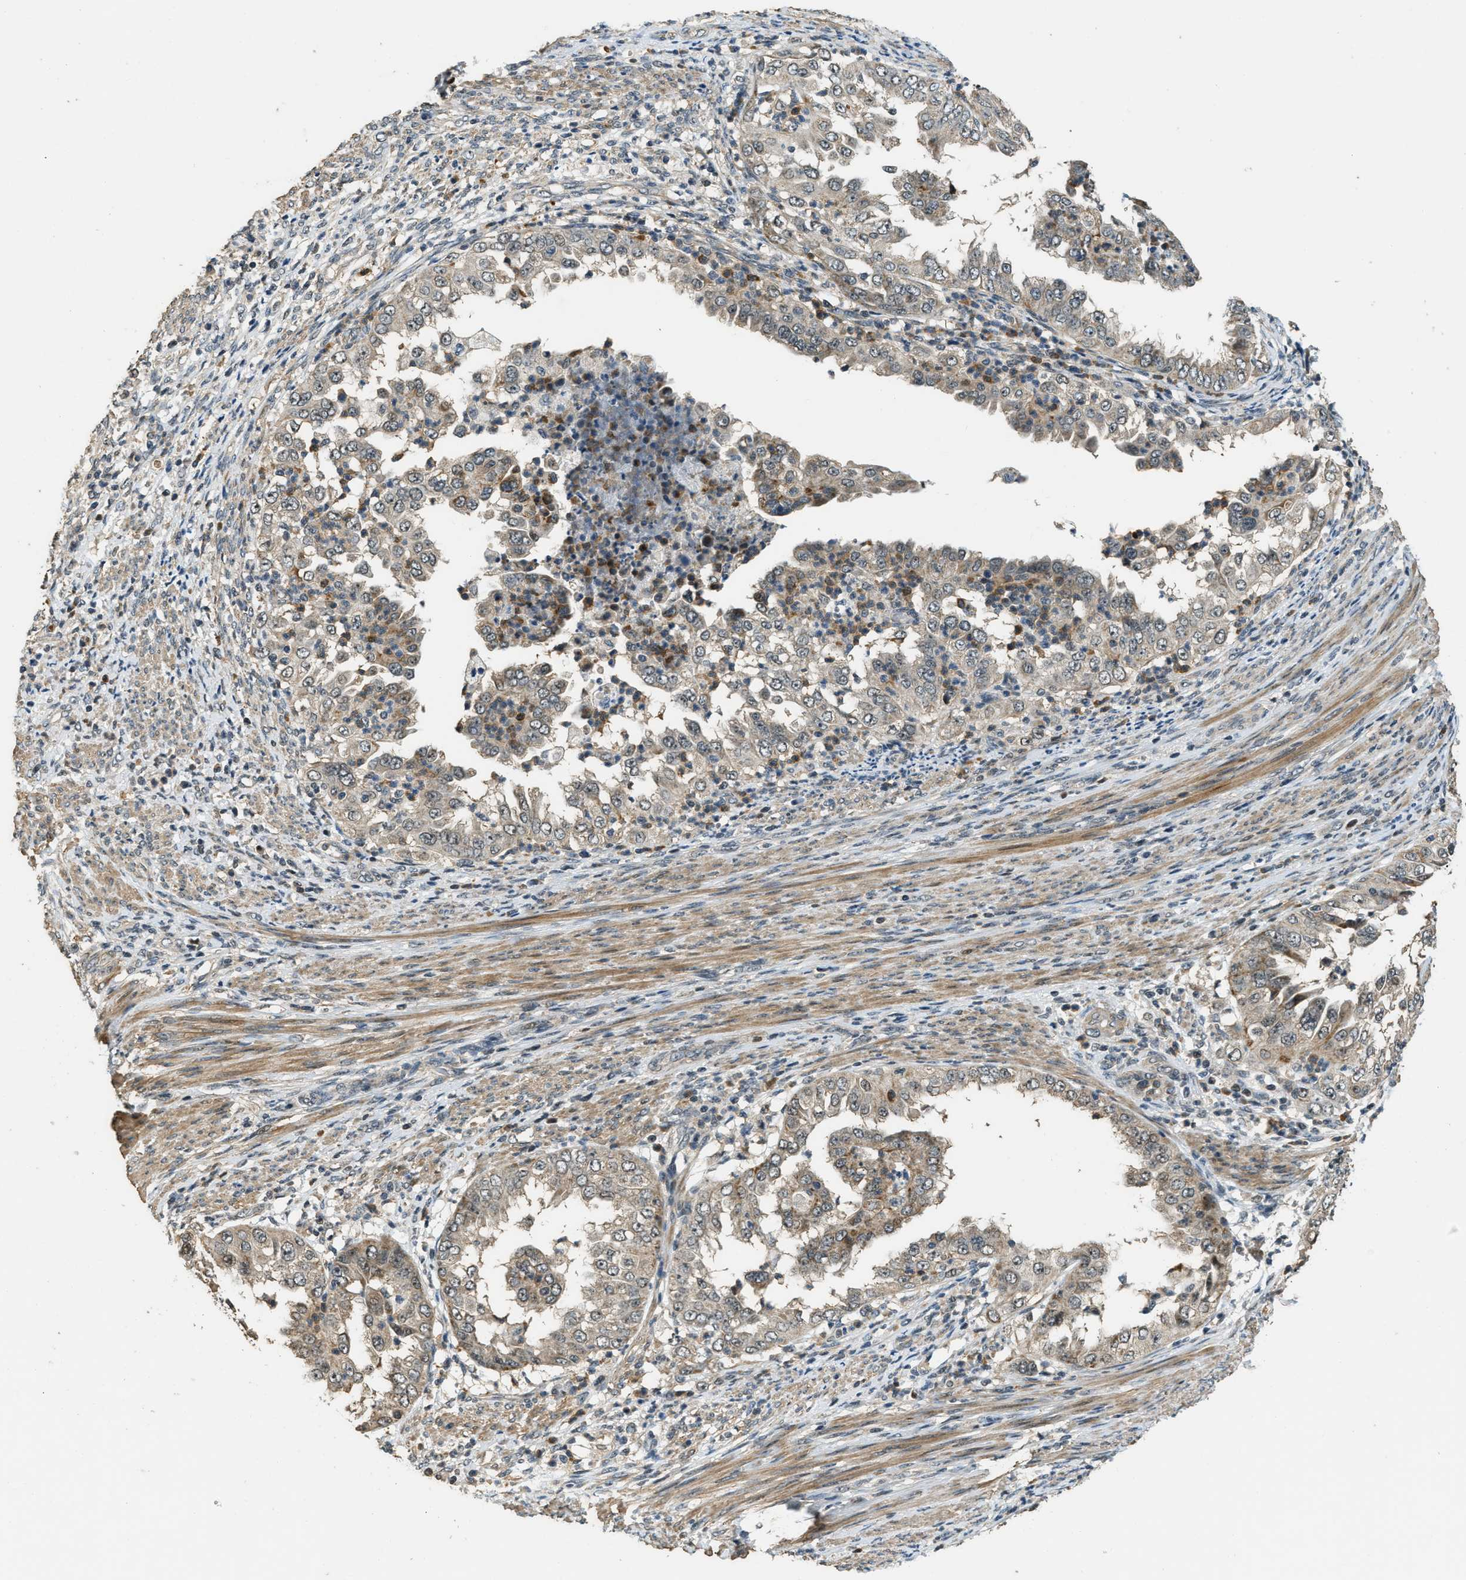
{"staining": {"intensity": "weak", "quantity": ">75%", "location": "cytoplasmic/membranous,nuclear"}, "tissue": "endometrial cancer", "cell_type": "Tumor cells", "image_type": "cancer", "snomed": [{"axis": "morphology", "description": "Adenocarcinoma, NOS"}, {"axis": "topography", "description": "Endometrium"}], "caption": "Immunohistochemistry photomicrograph of adenocarcinoma (endometrial) stained for a protein (brown), which shows low levels of weak cytoplasmic/membranous and nuclear expression in about >75% of tumor cells.", "gene": "MED21", "patient": {"sex": "female", "age": 85}}